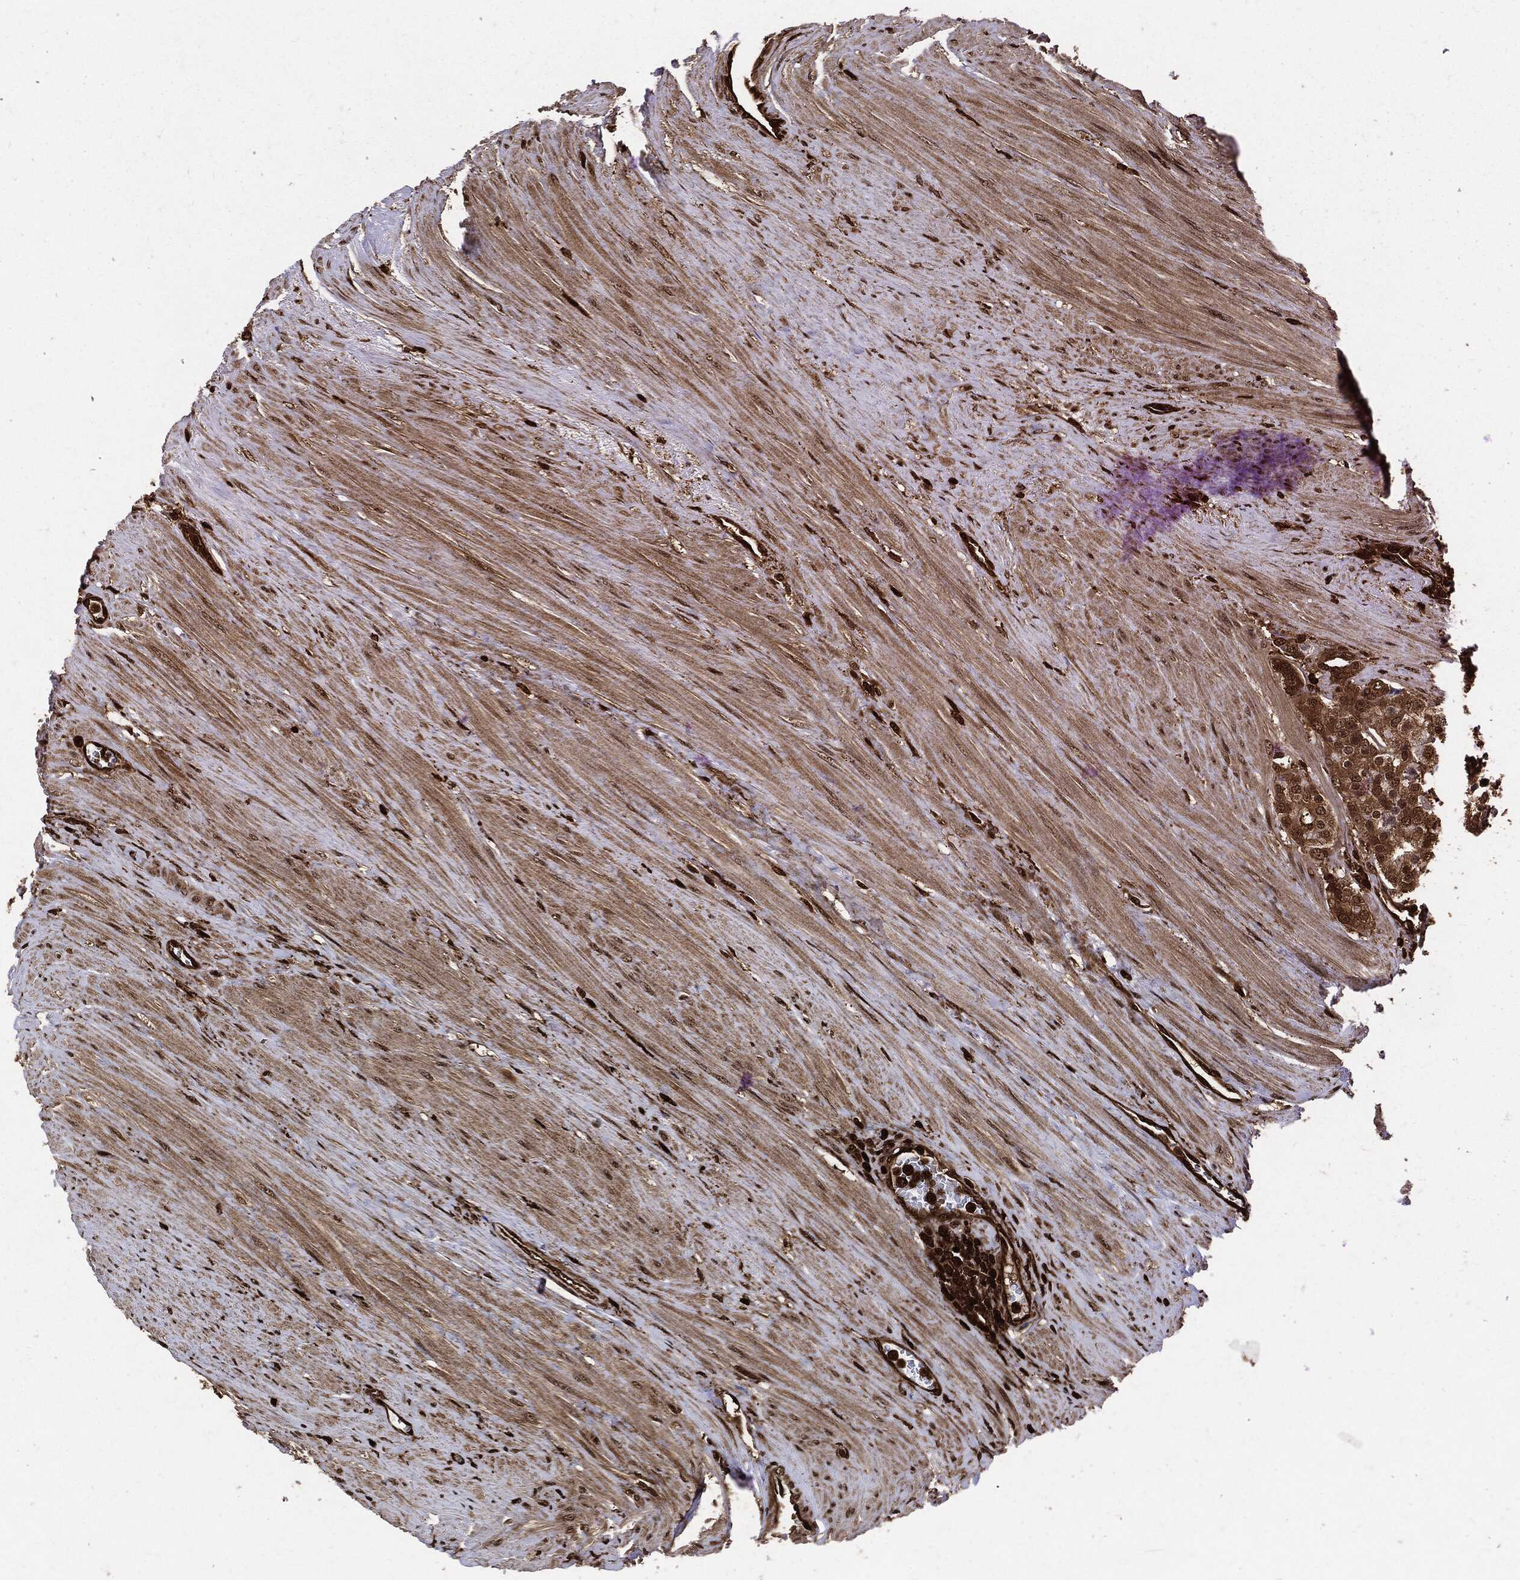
{"staining": {"intensity": "moderate", "quantity": ">75%", "location": "cytoplasmic/membranous,nuclear"}, "tissue": "prostate cancer", "cell_type": "Tumor cells", "image_type": "cancer", "snomed": [{"axis": "morphology", "description": "Adenocarcinoma, NOS"}, {"axis": "topography", "description": "Prostate"}], "caption": "Brown immunohistochemical staining in human prostate adenocarcinoma shows moderate cytoplasmic/membranous and nuclear expression in approximately >75% of tumor cells.", "gene": "YWHAB", "patient": {"sex": "male", "age": 69}}